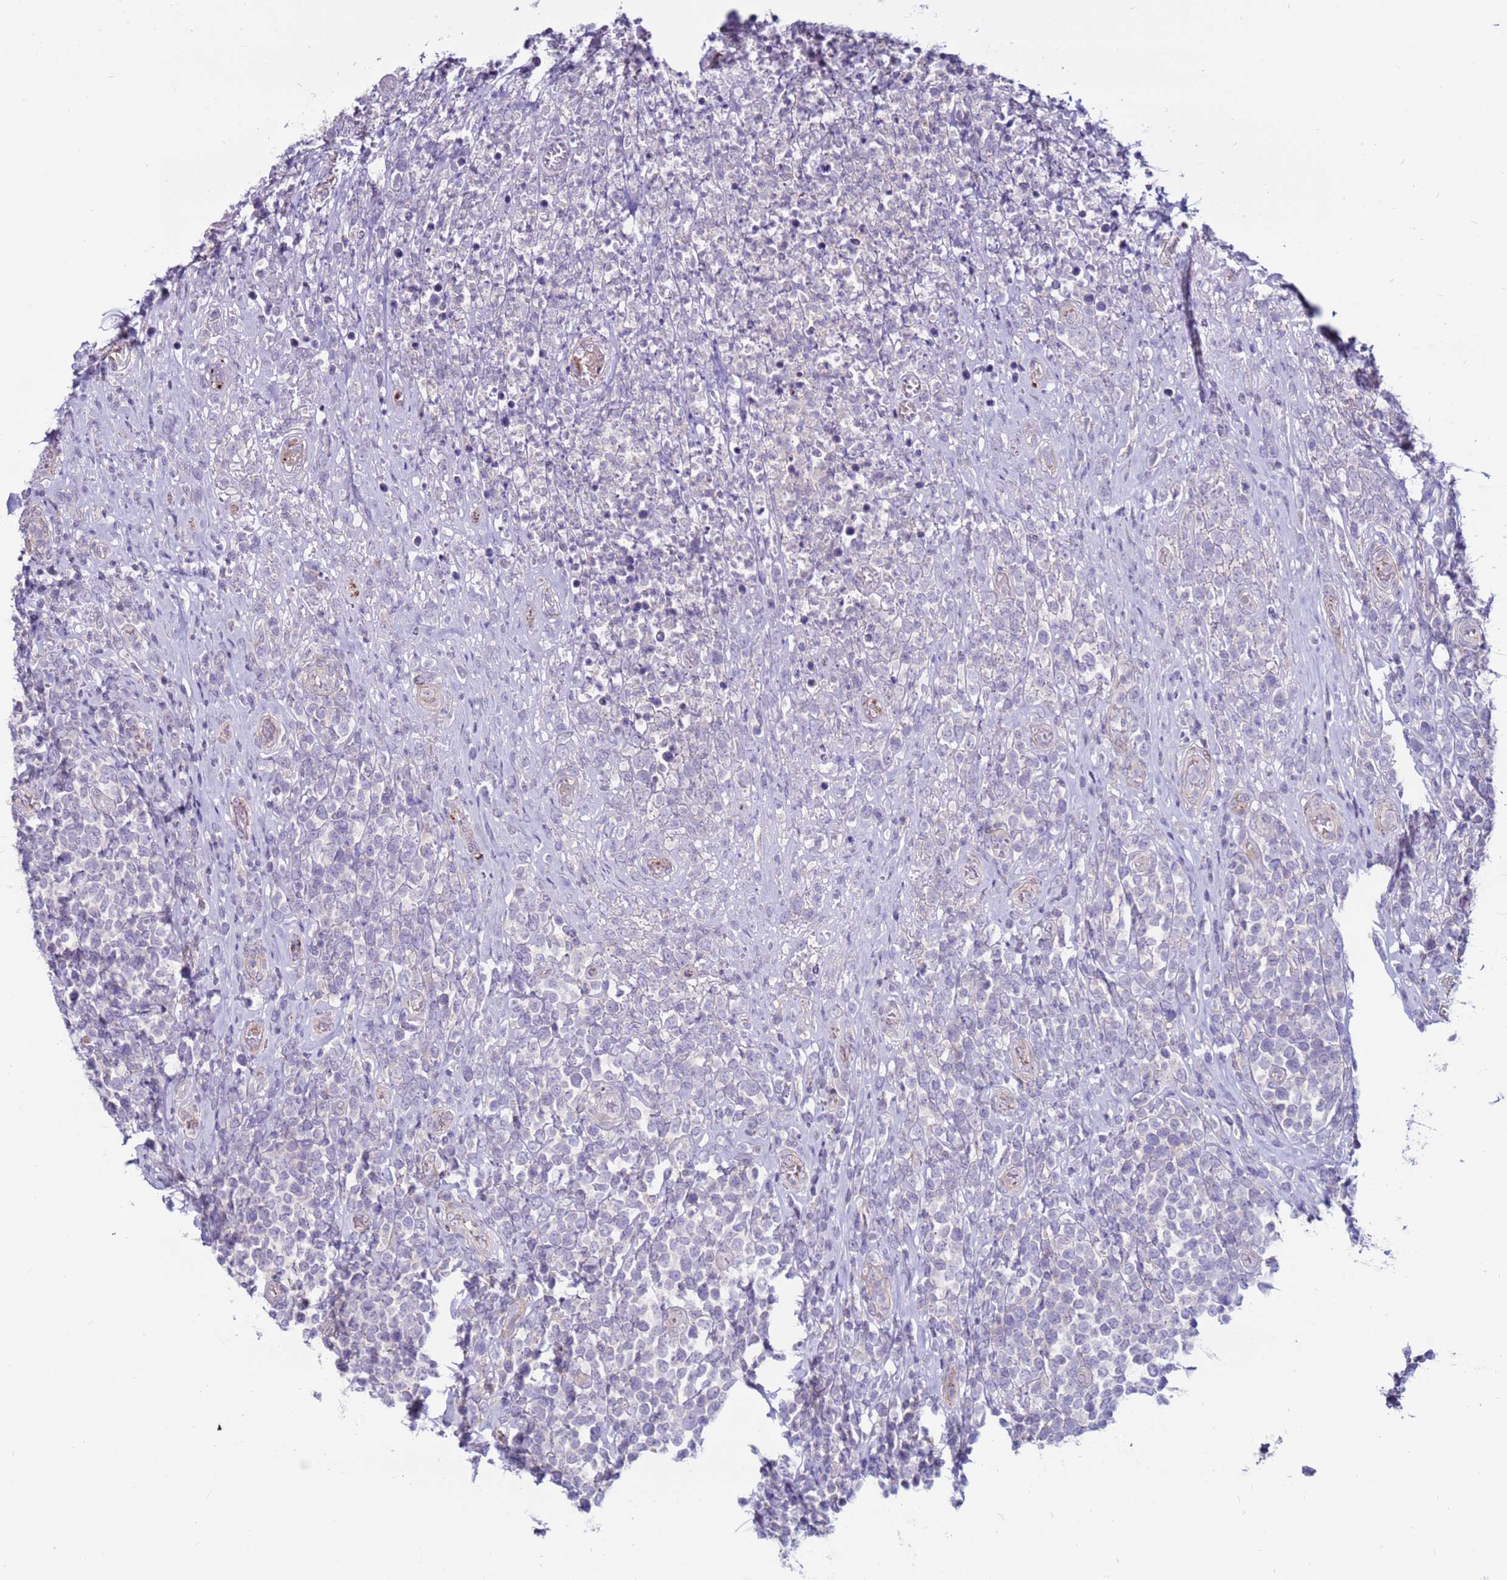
{"staining": {"intensity": "negative", "quantity": "none", "location": "none"}, "tissue": "lymphoma", "cell_type": "Tumor cells", "image_type": "cancer", "snomed": [{"axis": "morphology", "description": "Malignant lymphoma, non-Hodgkin's type, High grade"}, {"axis": "topography", "description": "Soft tissue"}], "caption": "High power microscopy micrograph of an immunohistochemistry (IHC) image of lymphoma, revealing no significant expression in tumor cells.", "gene": "CLEC4M", "patient": {"sex": "female", "age": 56}}